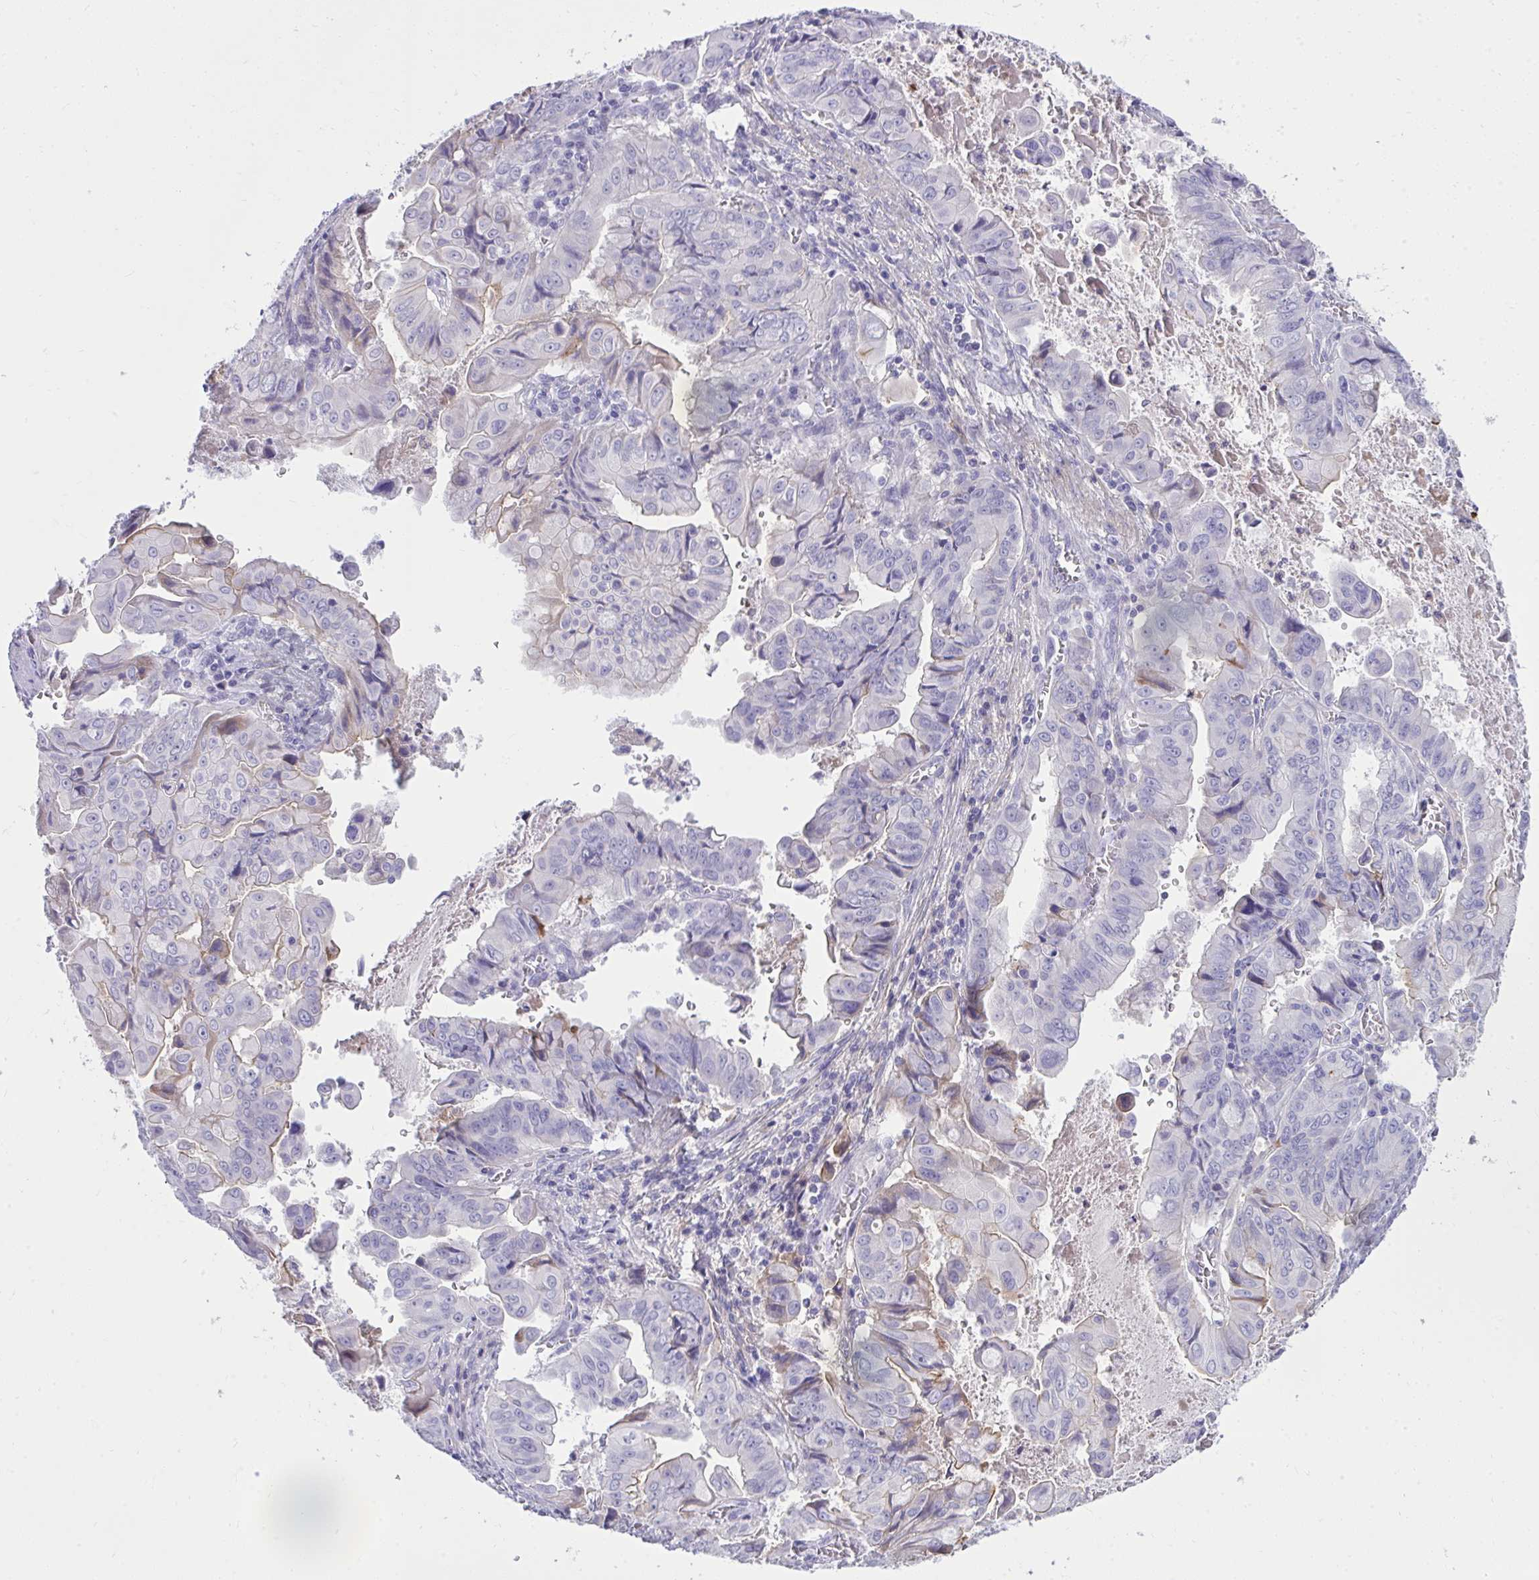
{"staining": {"intensity": "negative", "quantity": "none", "location": "none"}, "tissue": "stomach cancer", "cell_type": "Tumor cells", "image_type": "cancer", "snomed": [{"axis": "morphology", "description": "Adenocarcinoma, NOS"}, {"axis": "topography", "description": "Stomach, upper"}], "caption": "High power microscopy micrograph of an IHC image of stomach cancer, revealing no significant positivity in tumor cells.", "gene": "PIGZ", "patient": {"sex": "male", "age": 80}}